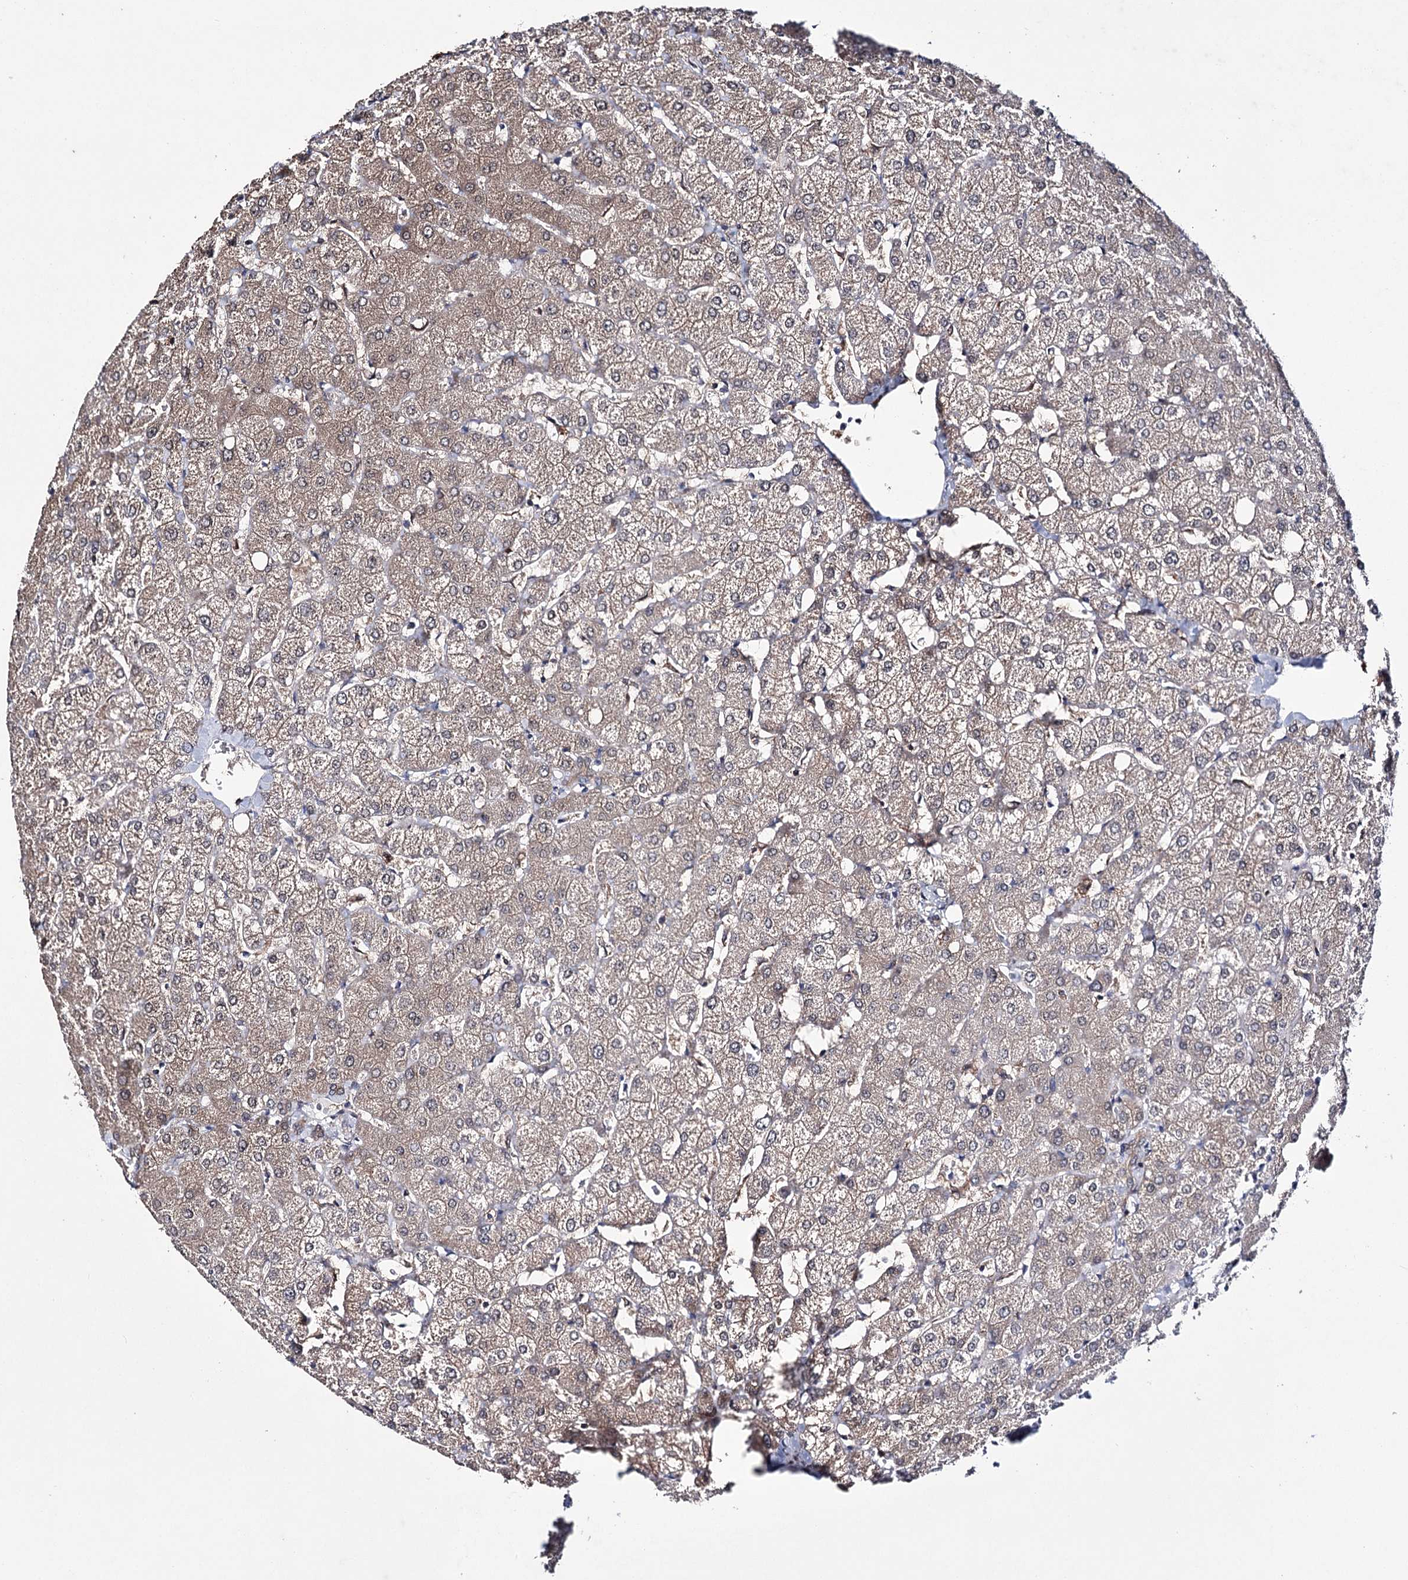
{"staining": {"intensity": "weak", "quantity": ">75%", "location": "cytoplasmic/membranous"}, "tissue": "liver", "cell_type": "Cholangiocytes", "image_type": "normal", "snomed": [{"axis": "morphology", "description": "Normal tissue, NOS"}, {"axis": "topography", "description": "Liver"}], "caption": "Immunohistochemical staining of unremarkable human liver exhibits weak cytoplasmic/membranous protein staining in about >75% of cholangiocytes.", "gene": "PTER", "patient": {"sex": "female", "age": 54}}